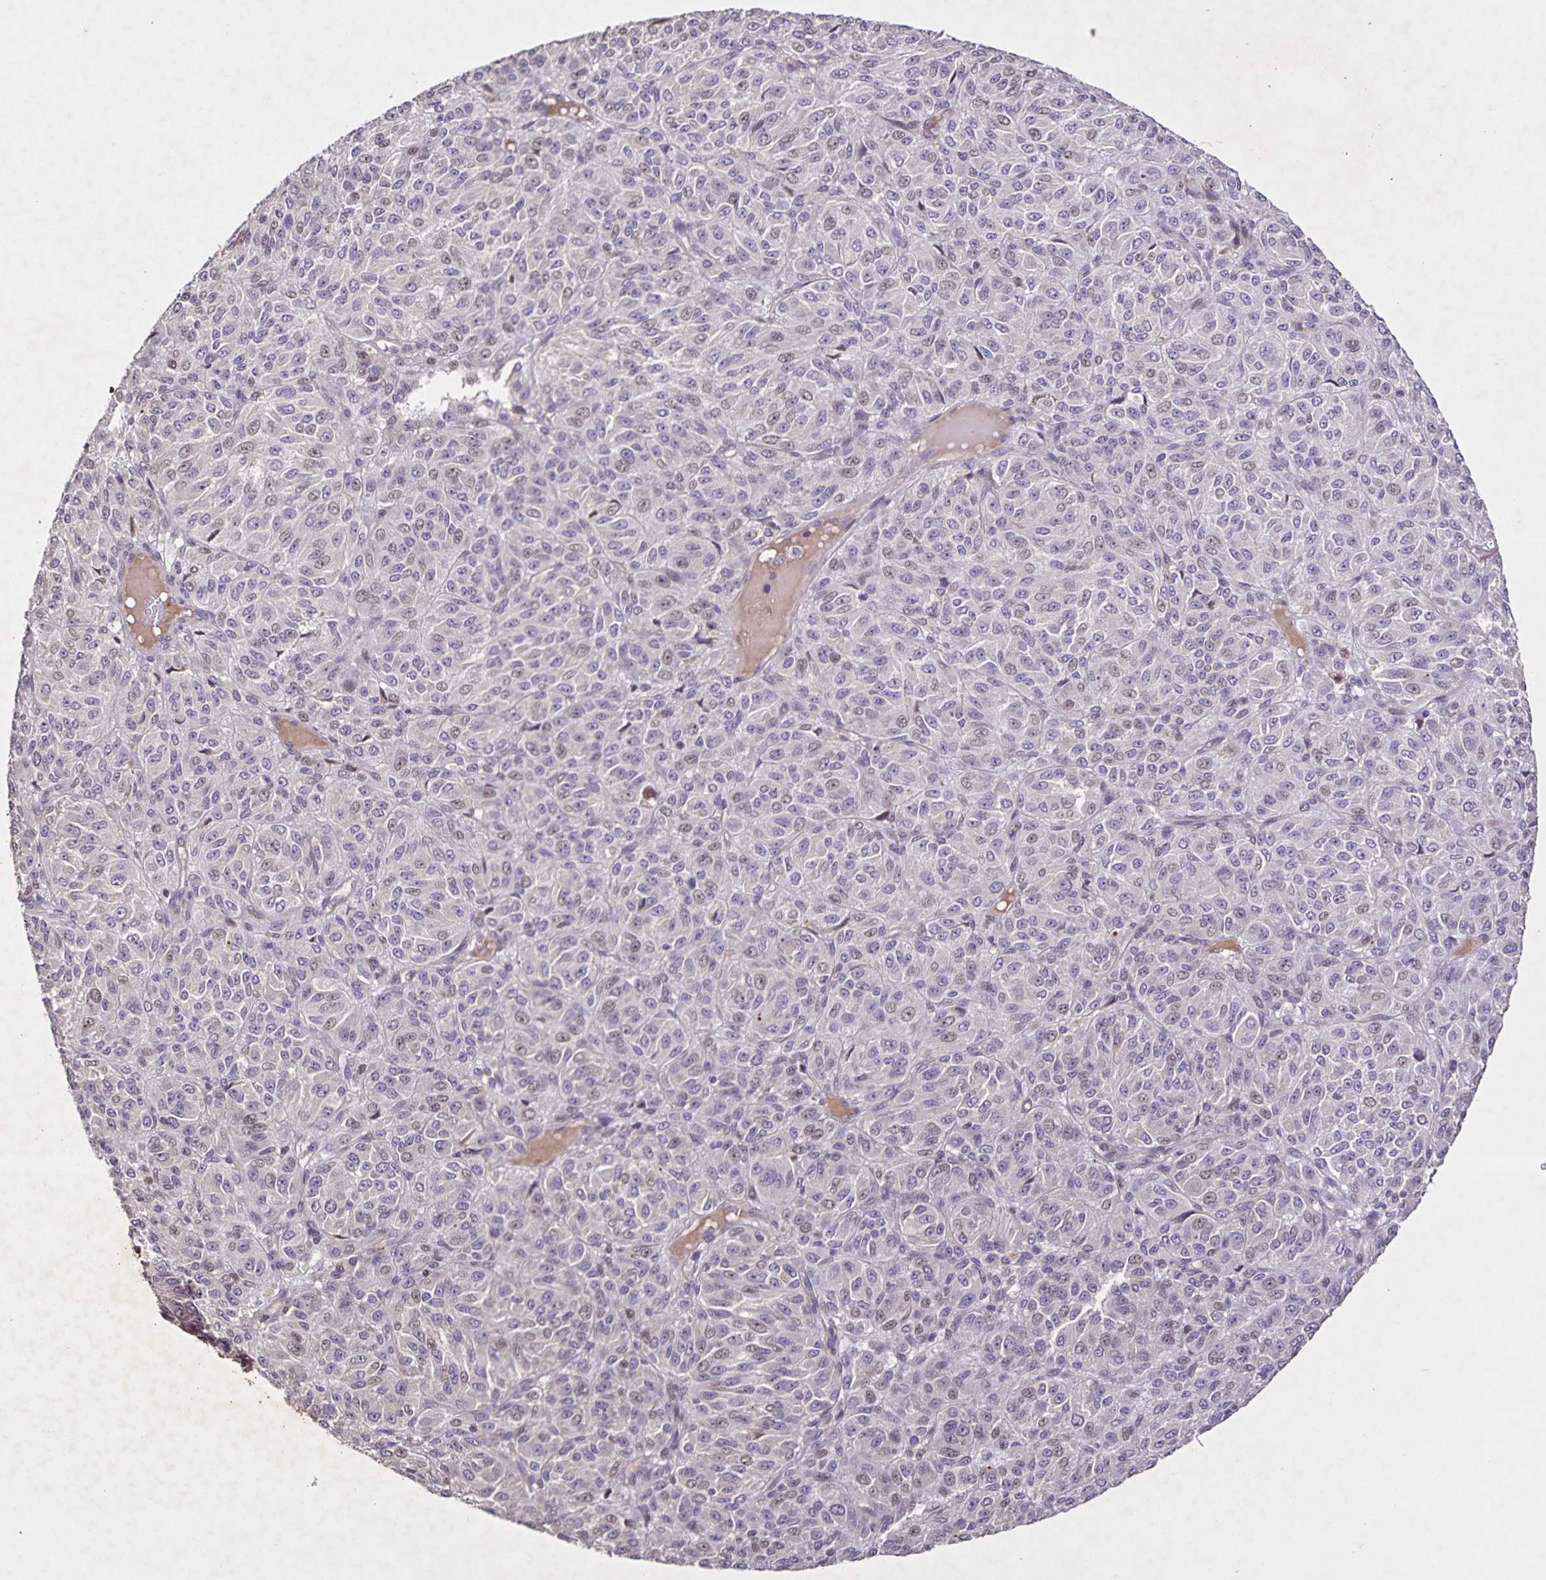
{"staining": {"intensity": "weak", "quantity": "<25%", "location": "nuclear"}, "tissue": "melanoma", "cell_type": "Tumor cells", "image_type": "cancer", "snomed": [{"axis": "morphology", "description": "Malignant melanoma, Metastatic site"}, {"axis": "topography", "description": "Brain"}], "caption": "An image of melanoma stained for a protein shows no brown staining in tumor cells. (Immunohistochemistry, brightfield microscopy, high magnification).", "gene": "GDF2", "patient": {"sex": "female", "age": 56}}